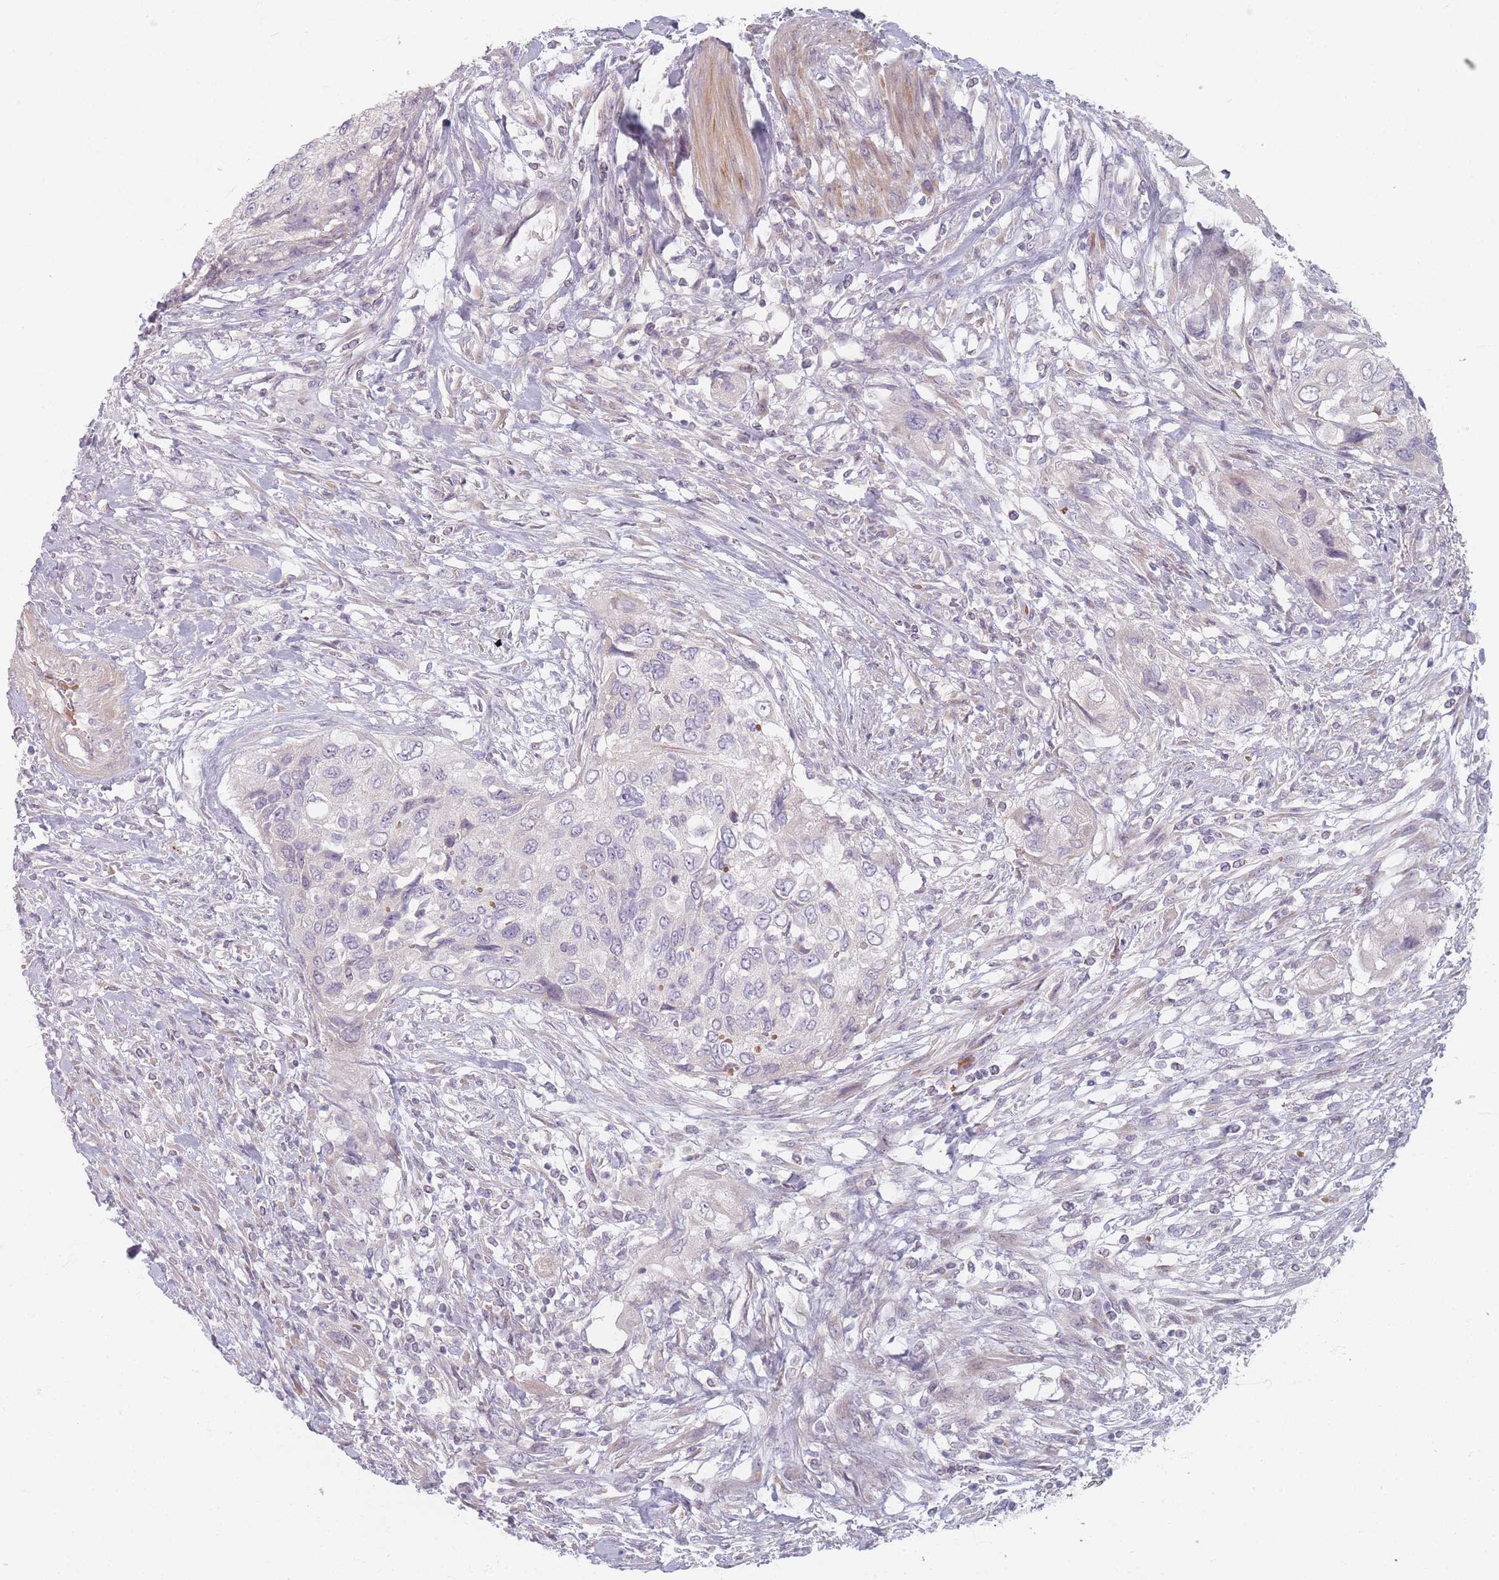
{"staining": {"intensity": "negative", "quantity": "none", "location": "none"}, "tissue": "urothelial cancer", "cell_type": "Tumor cells", "image_type": "cancer", "snomed": [{"axis": "morphology", "description": "Urothelial carcinoma, High grade"}, {"axis": "topography", "description": "Urinary bladder"}], "caption": "This micrograph is of urothelial cancer stained with IHC to label a protein in brown with the nuclei are counter-stained blue. There is no expression in tumor cells.", "gene": "TMOD1", "patient": {"sex": "female", "age": 60}}